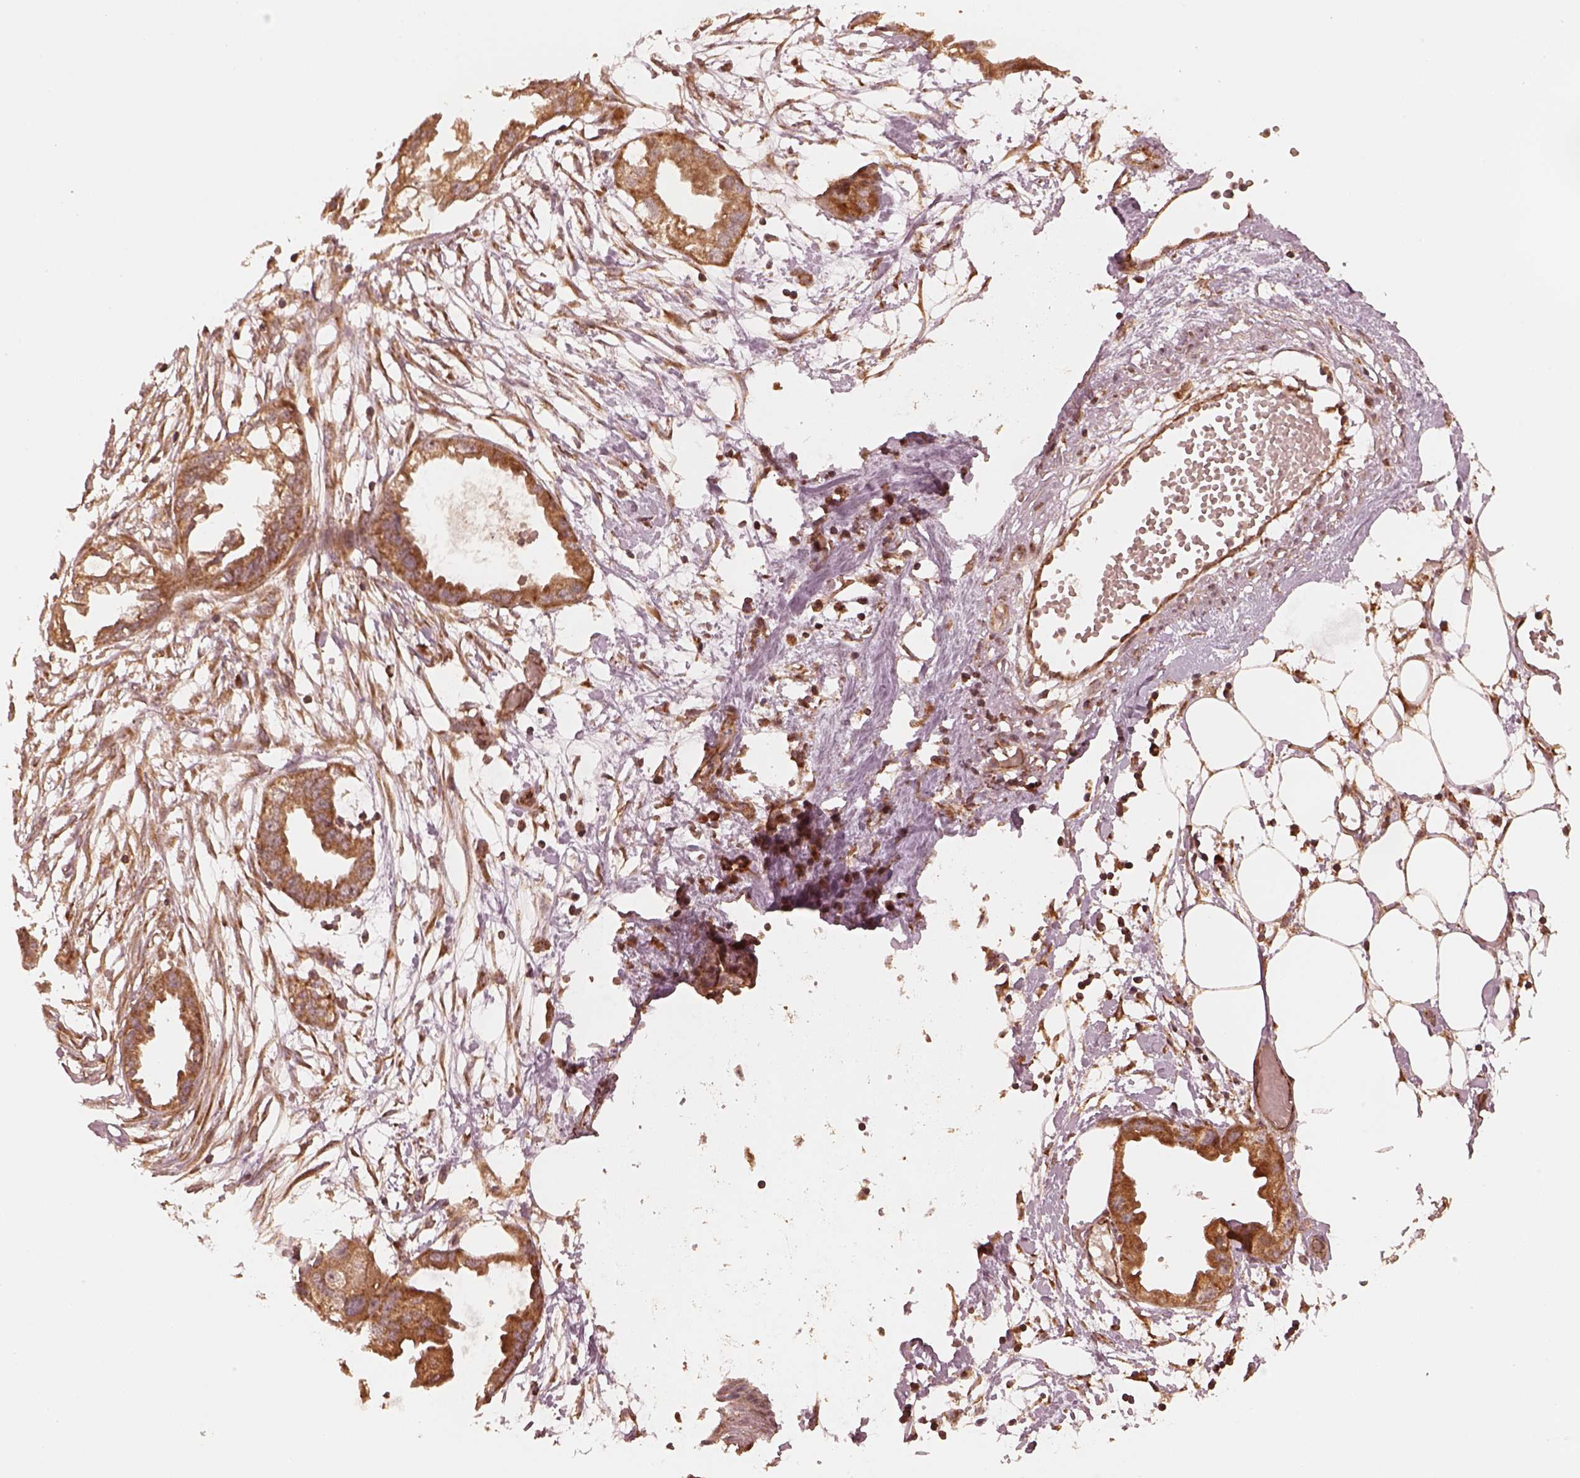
{"staining": {"intensity": "moderate", "quantity": ">75%", "location": "cytoplasmic/membranous"}, "tissue": "endometrial cancer", "cell_type": "Tumor cells", "image_type": "cancer", "snomed": [{"axis": "morphology", "description": "Adenocarcinoma, NOS"}, {"axis": "morphology", "description": "Adenocarcinoma, metastatic, NOS"}, {"axis": "topography", "description": "Adipose tissue"}, {"axis": "topography", "description": "Endometrium"}], "caption": "A high-resolution micrograph shows immunohistochemistry staining of endometrial metastatic adenocarcinoma, which displays moderate cytoplasmic/membranous expression in approximately >75% of tumor cells. (brown staining indicates protein expression, while blue staining denotes nuclei).", "gene": "DNAJC25", "patient": {"sex": "female", "age": 67}}